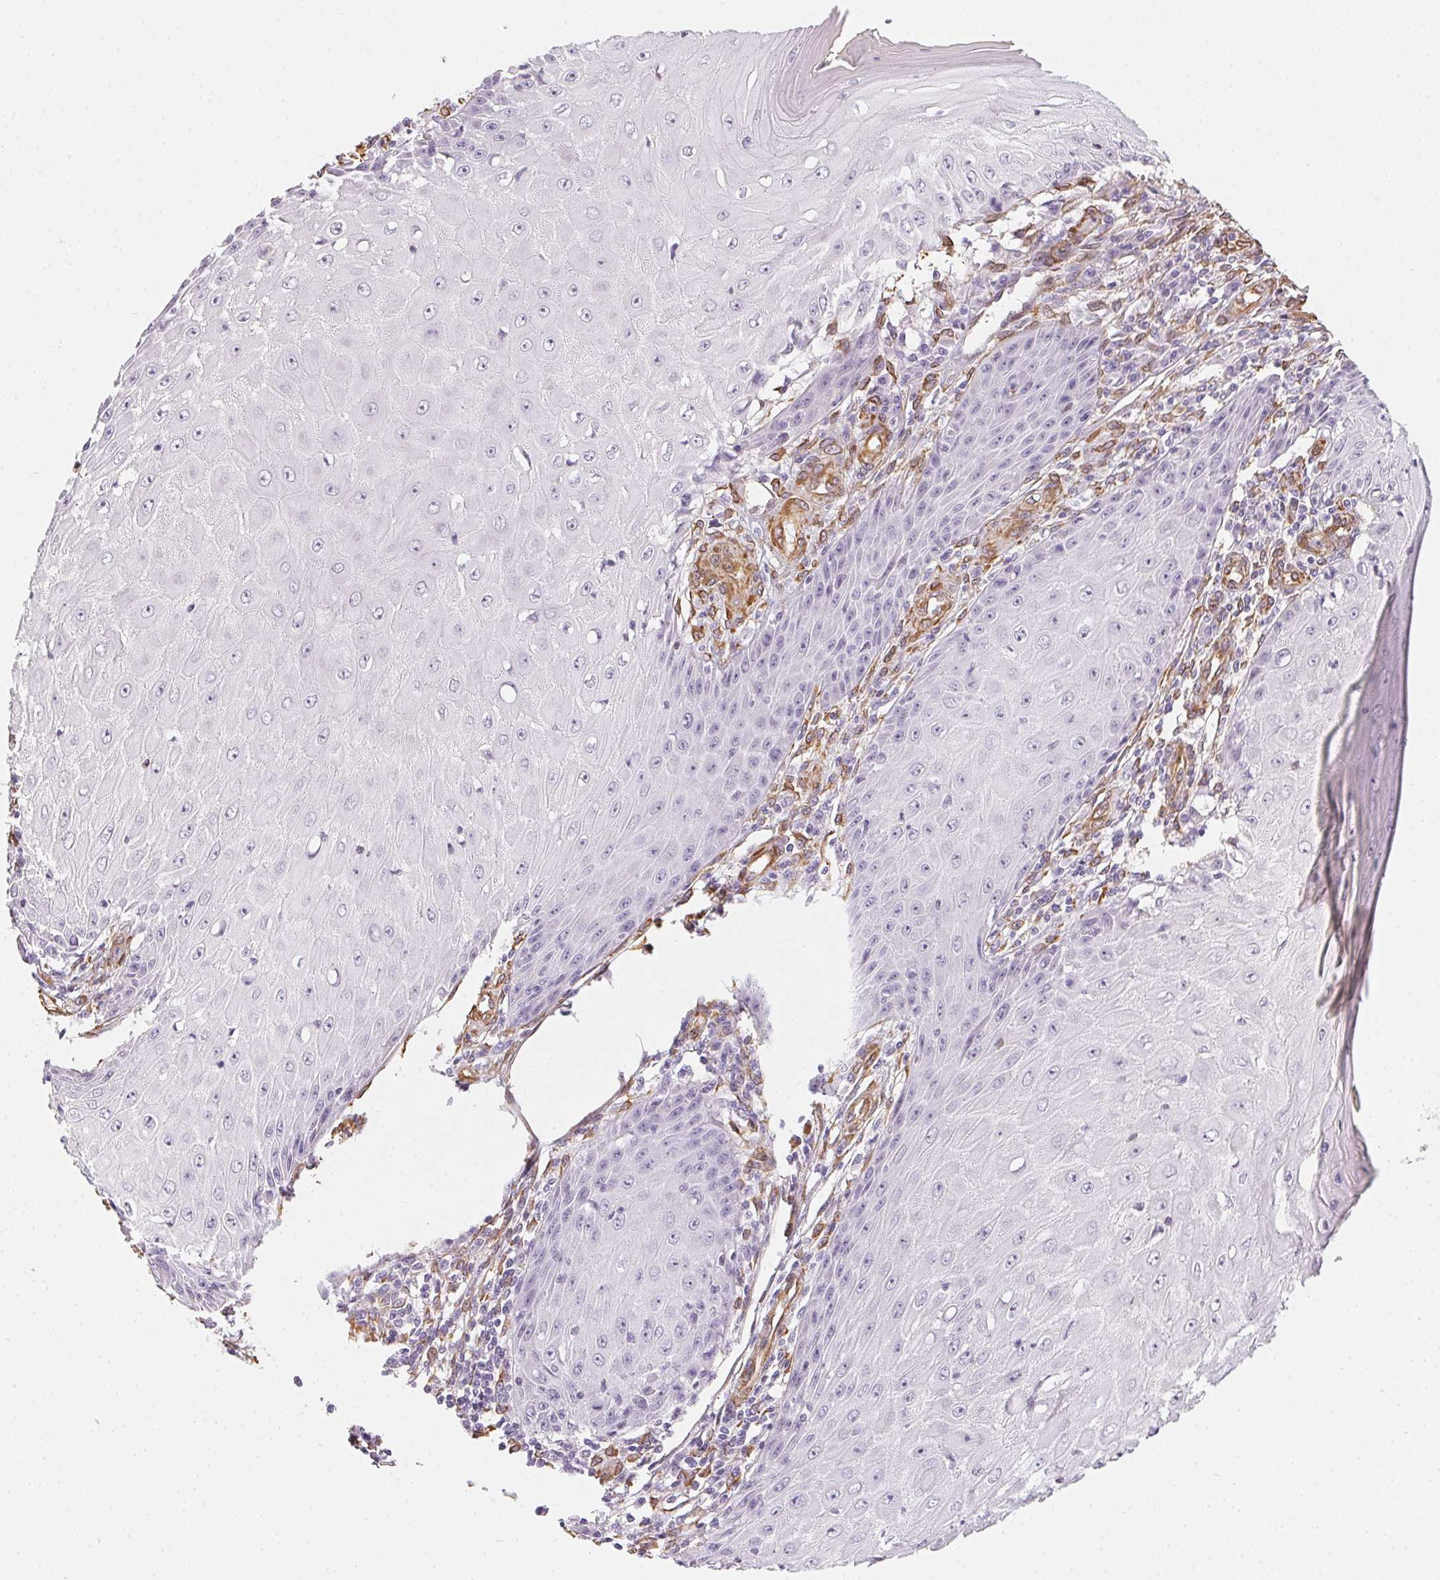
{"staining": {"intensity": "negative", "quantity": "none", "location": "none"}, "tissue": "skin cancer", "cell_type": "Tumor cells", "image_type": "cancer", "snomed": [{"axis": "morphology", "description": "Squamous cell carcinoma, NOS"}, {"axis": "topography", "description": "Skin"}], "caption": "Immunohistochemistry (IHC) of human skin cancer (squamous cell carcinoma) shows no staining in tumor cells.", "gene": "RSBN1", "patient": {"sex": "female", "age": 73}}